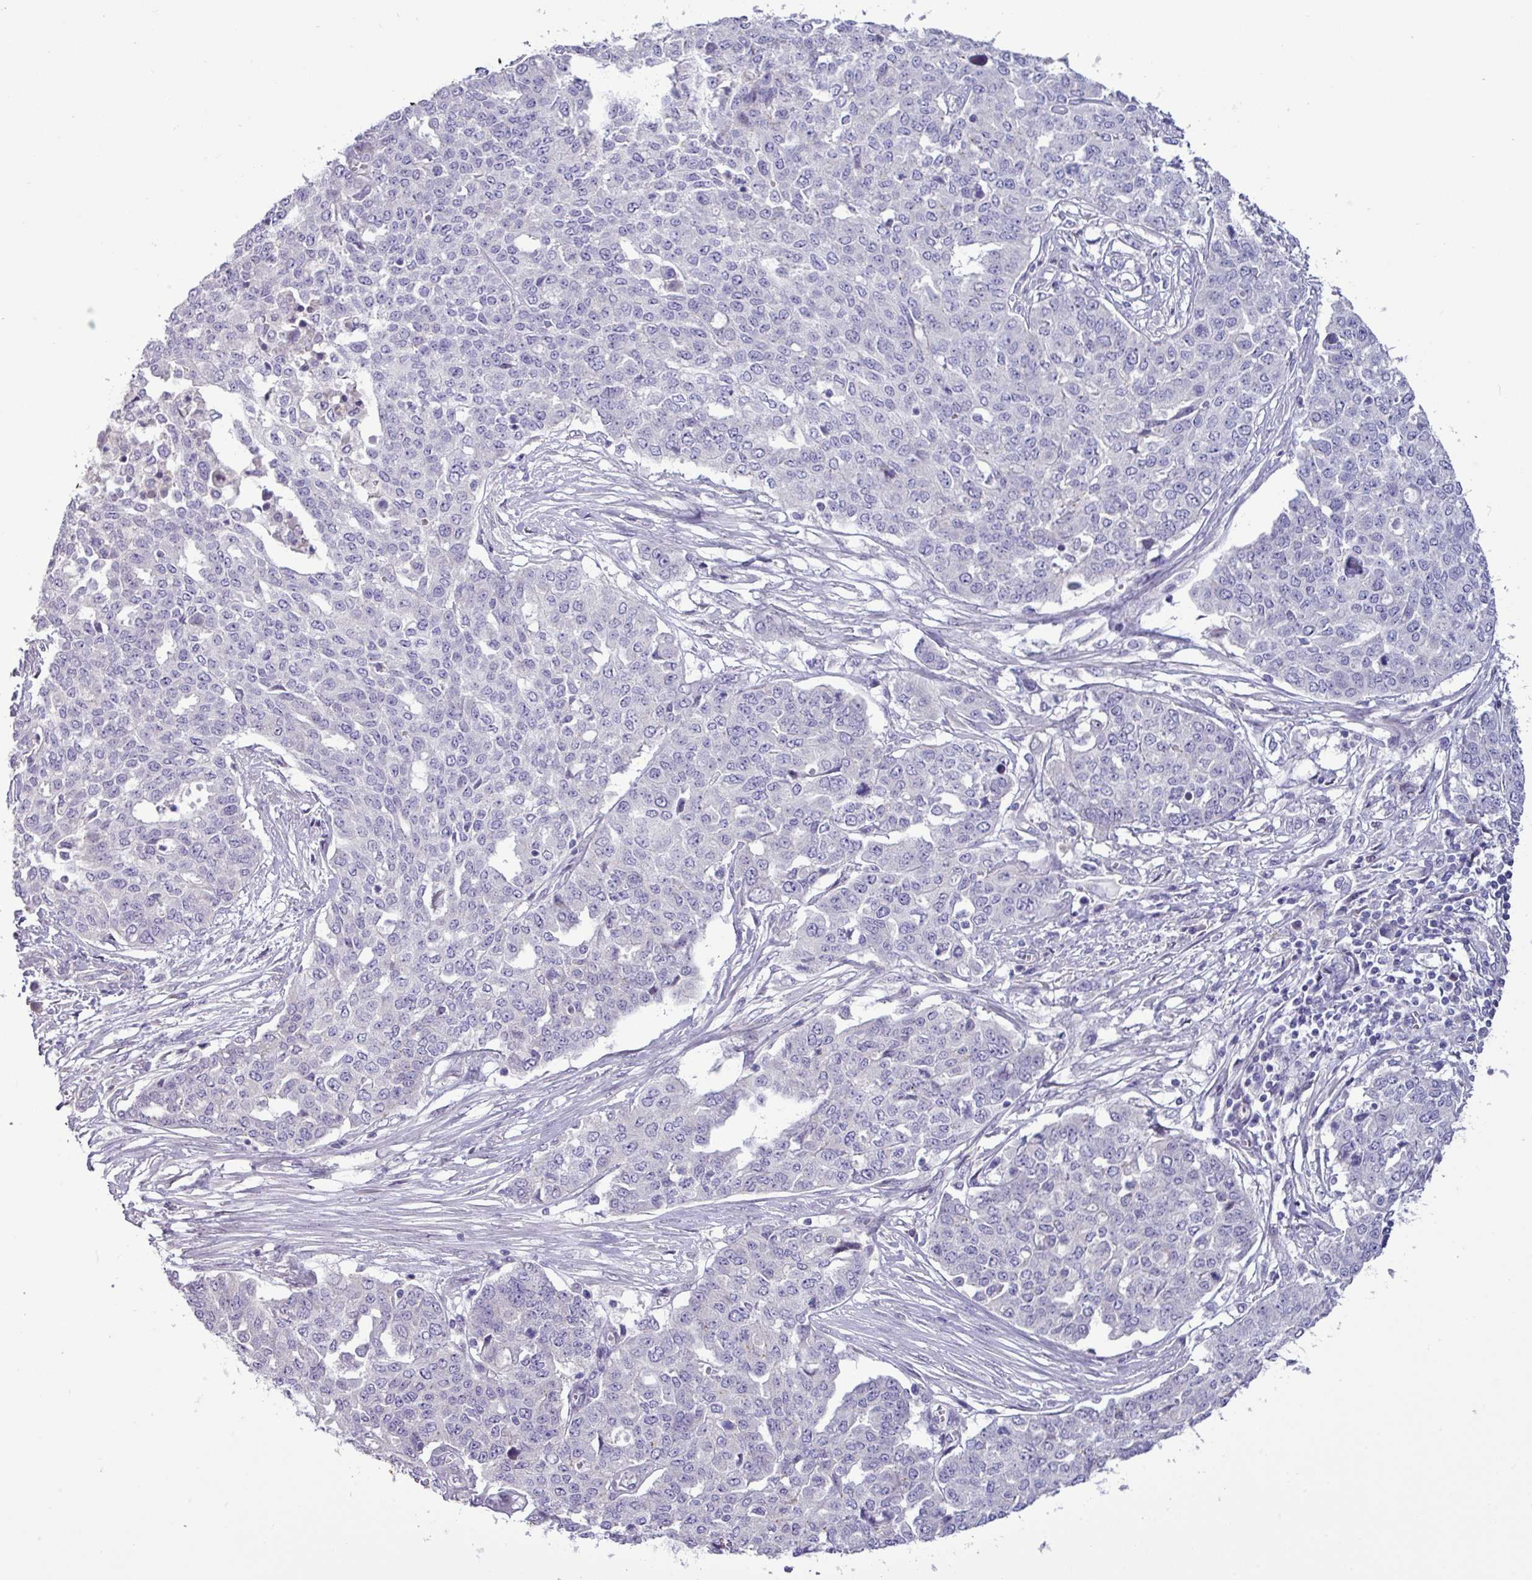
{"staining": {"intensity": "negative", "quantity": "none", "location": "none"}, "tissue": "ovarian cancer", "cell_type": "Tumor cells", "image_type": "cancer", "snomed": [{"axis": "morphology", "description": "Cystadenocarcinoma, serous, NOS"}, {"axis": "topography", "description": "Soft tissue"}, {"axis": "topography", "description": "Ovary"}], "caption": "This is an immunohistochemistry (IHC) photomicrograph of human ovarian cancer (serous cystadenocarcinoma). There is no expression in tumor cells.", "gene": "PNLDC1", "patient": {"sex": "female", "age": 57}}